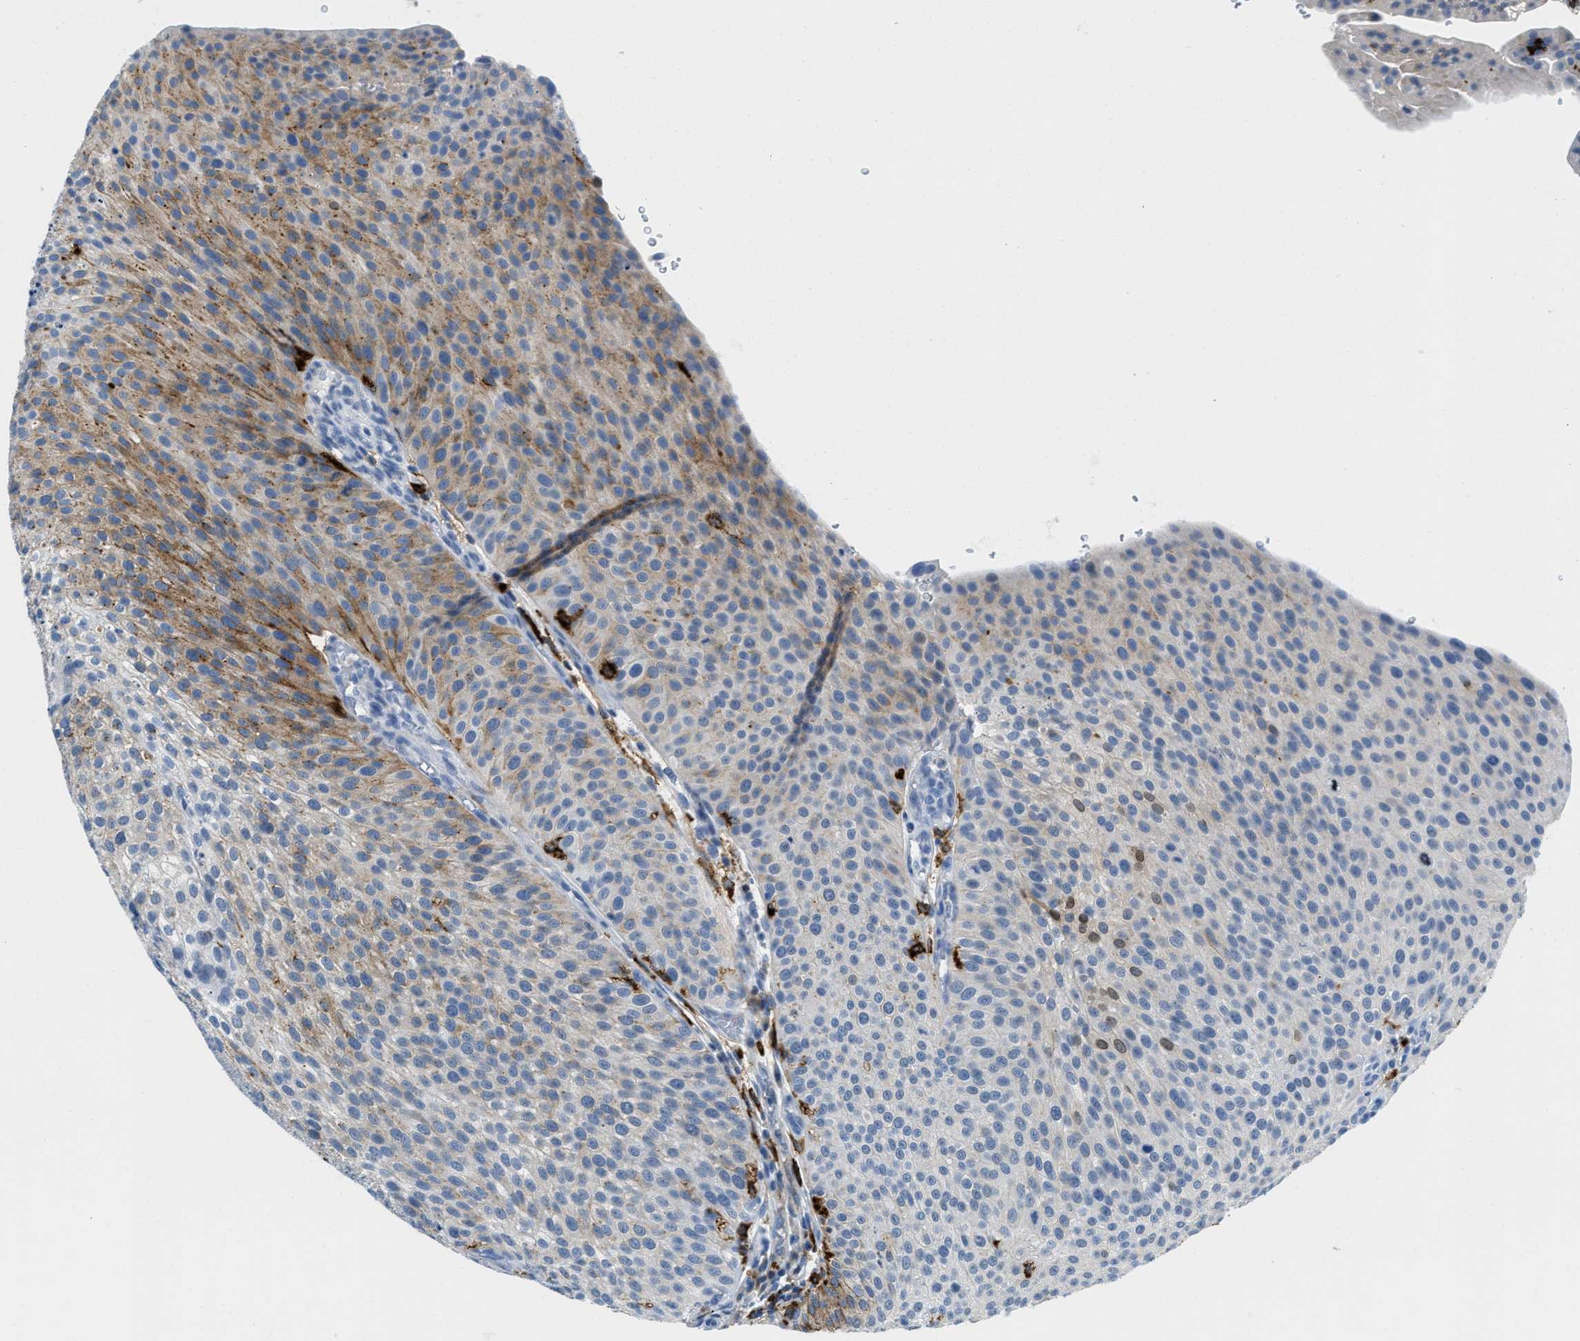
{"staining": {"intensity": "moderate", "quantity": "25%-75%", "location": "cytoplasmic/membranous,nuclear"}, "tissue": "urothelial cancer", "cell_type": "Tumor cells", "image_type": "cancer", "snomed": [{"axis": "morphology", "description": "Urothelial carcinoma, Low grade"}, {"axis": "topography", "description": "Smooth muscle"}, {"axis": "topography", "description": "Urinary bladder"}], "caption": "Brown immunohistochemical staining in human urothelial cancer exhibits moderate cytoplasmic/membranous and nuclear staining in approximately 25%-75% of tumor cells.", "gene": "CD226", "patient": {"sex": "male", "age": 60}}